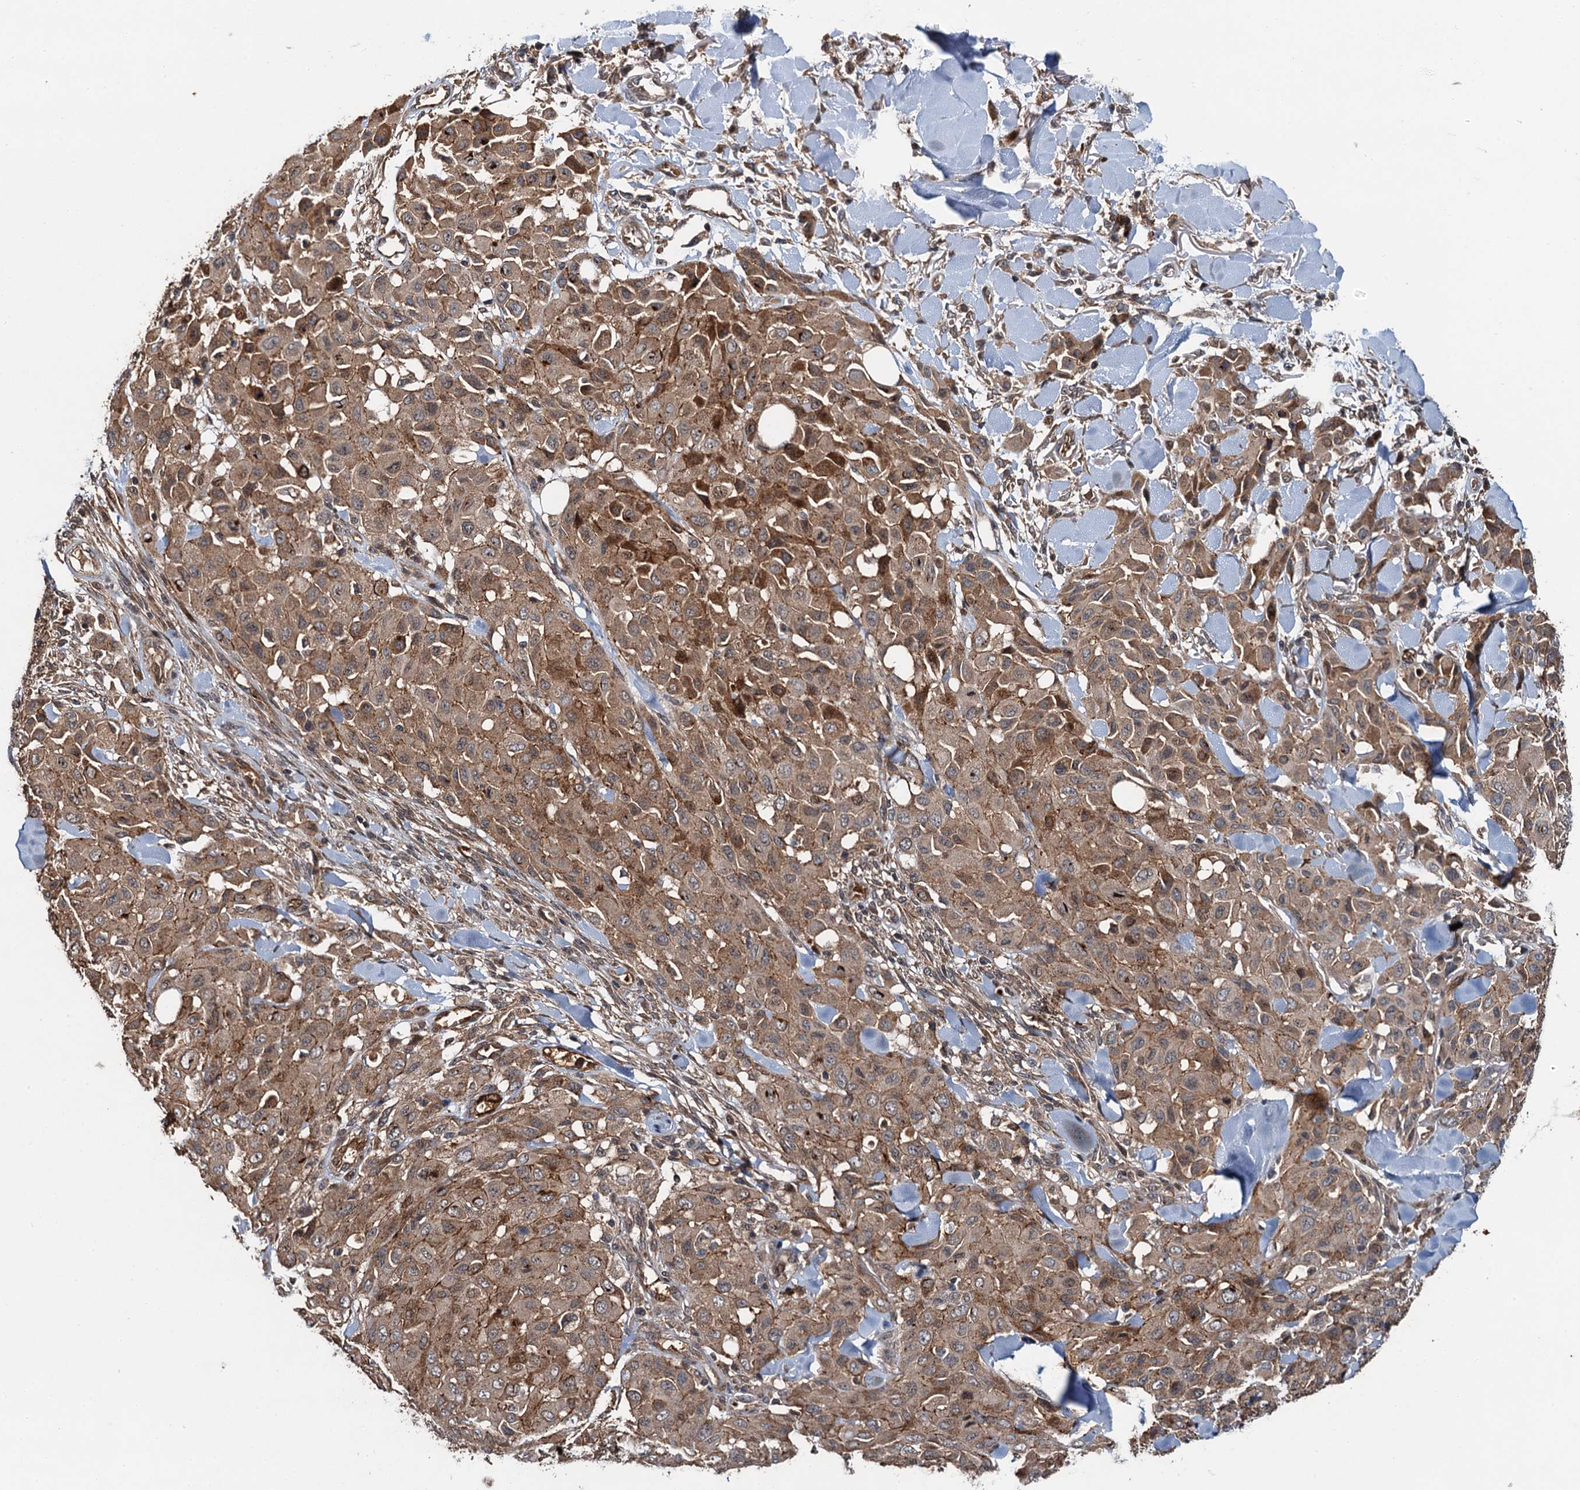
{"staining": {"intensity": "moderate", "quantity": ">75%", "location": "cytoplasmic/membranous"}, "tissue": "melanoma", "cell_type": "Tumor cells", "image_type": "cancer", "snomed": [{"axis": "morphology", "description": "Malignant melanoma, Metastatic site"}, {"axis": "topography", "description": "Skin"}], "caption": "A micrograph of human melanoma stained for a protein displays moderate cytoplasmic/membranous brown staining in tumor cells.", "gene": "SNX32", "patient": {"sex": "female", "age": 81}}